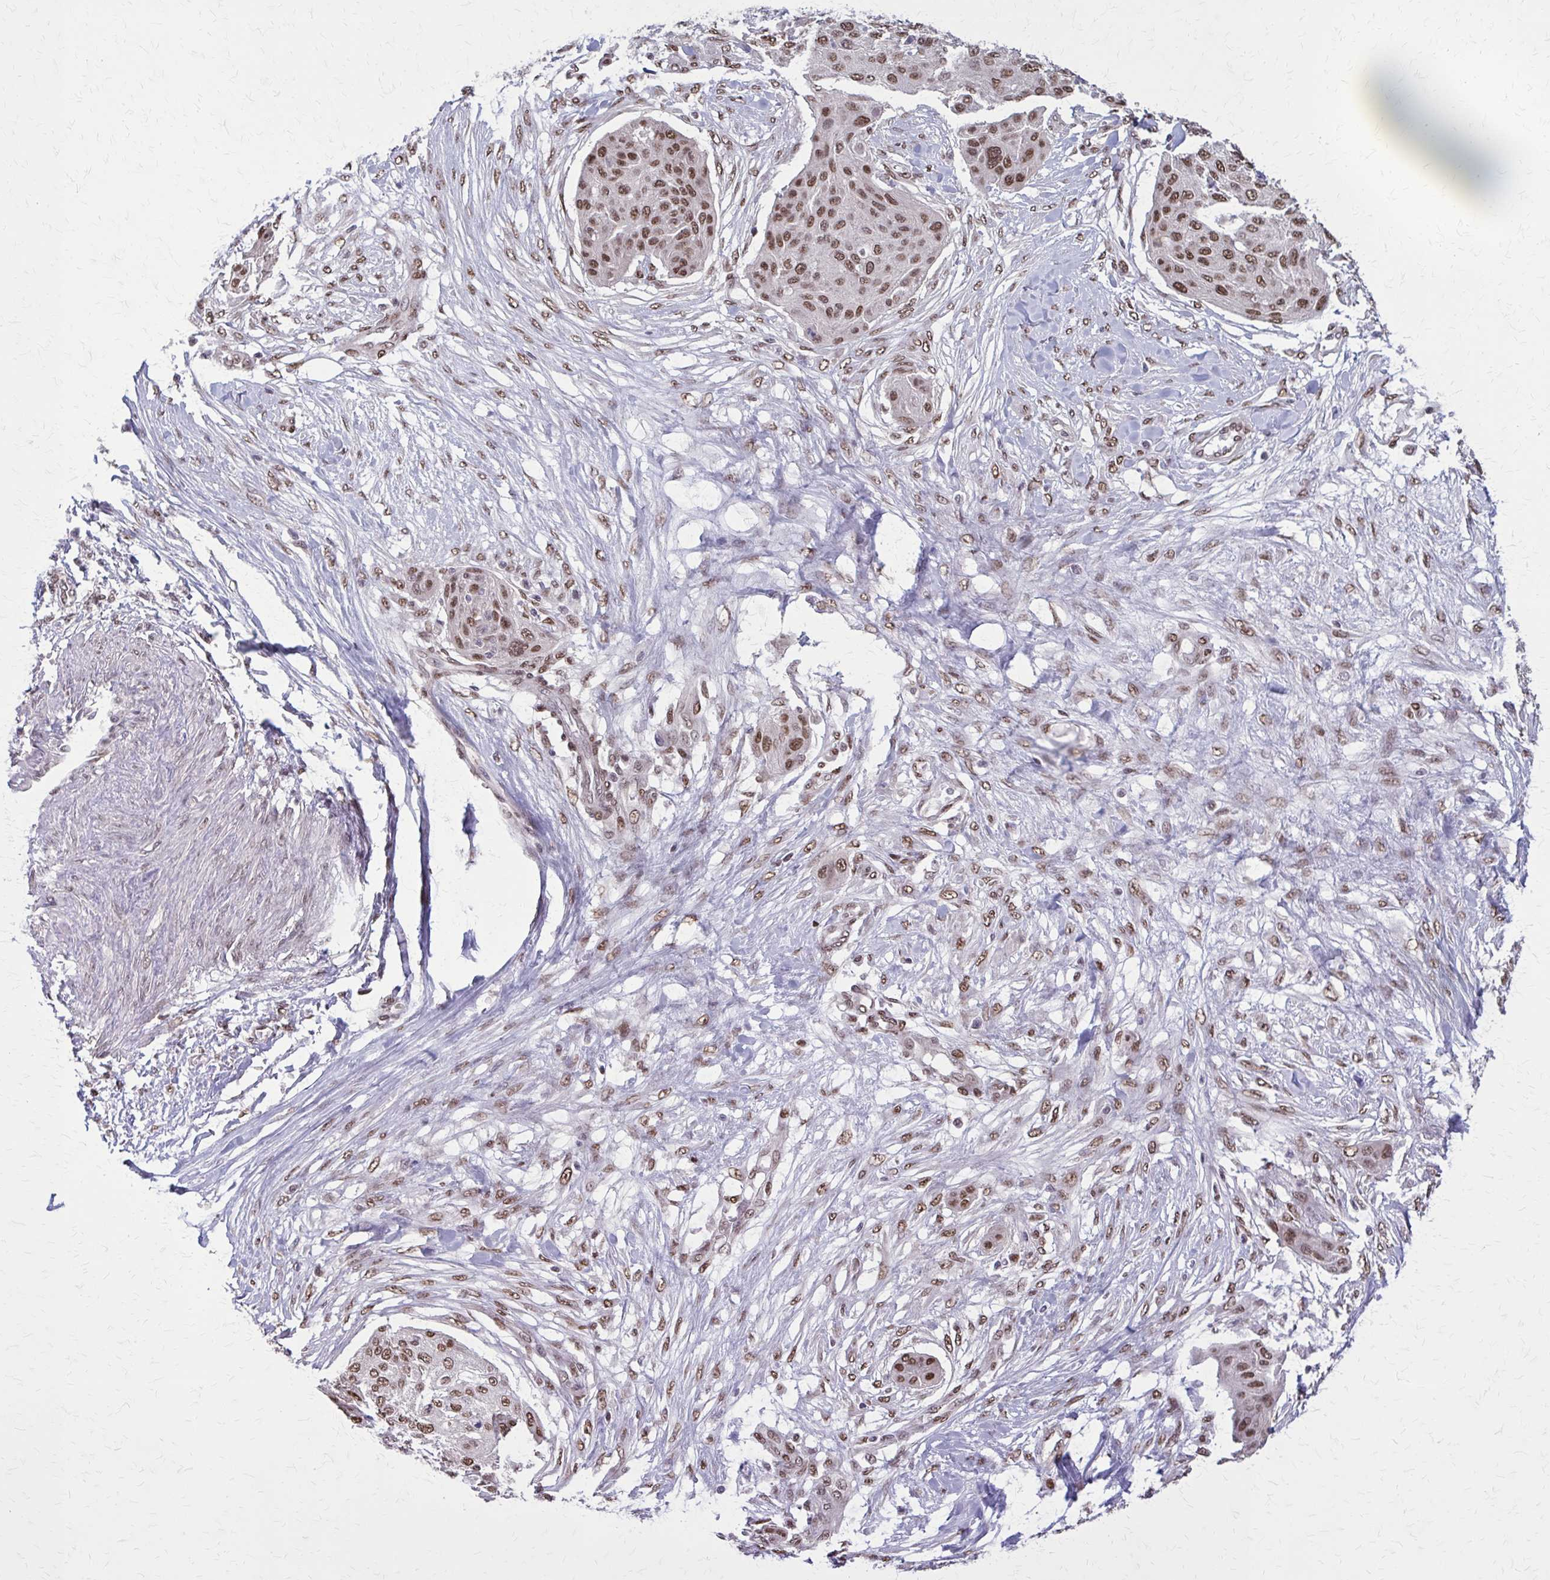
{"staining": {"intensity": "moderate", "quantity": ">75%", "location": "nuclear"}, "tissue": "skin cancer", "cell_type": "Tumor cells", "image_type": "cancer", "snomed": [{"axis": "morphology", "description": "Squamous cell carcinoma, NOS"}, {"axis": "topography", "description": "Skin"}], "caption": "Immunohistochemistry of human skin cancer (squamous cell carcinoma) displays medium levels of moderate nuclear expression in about >75% of tumor cells. The protein is stained brown, and the nuclei are stained in blue (DAB IHC with brightfield microscopy, high magnification).", "gene": "TTF1", "patient": {"sex": "female", "age": 87}}